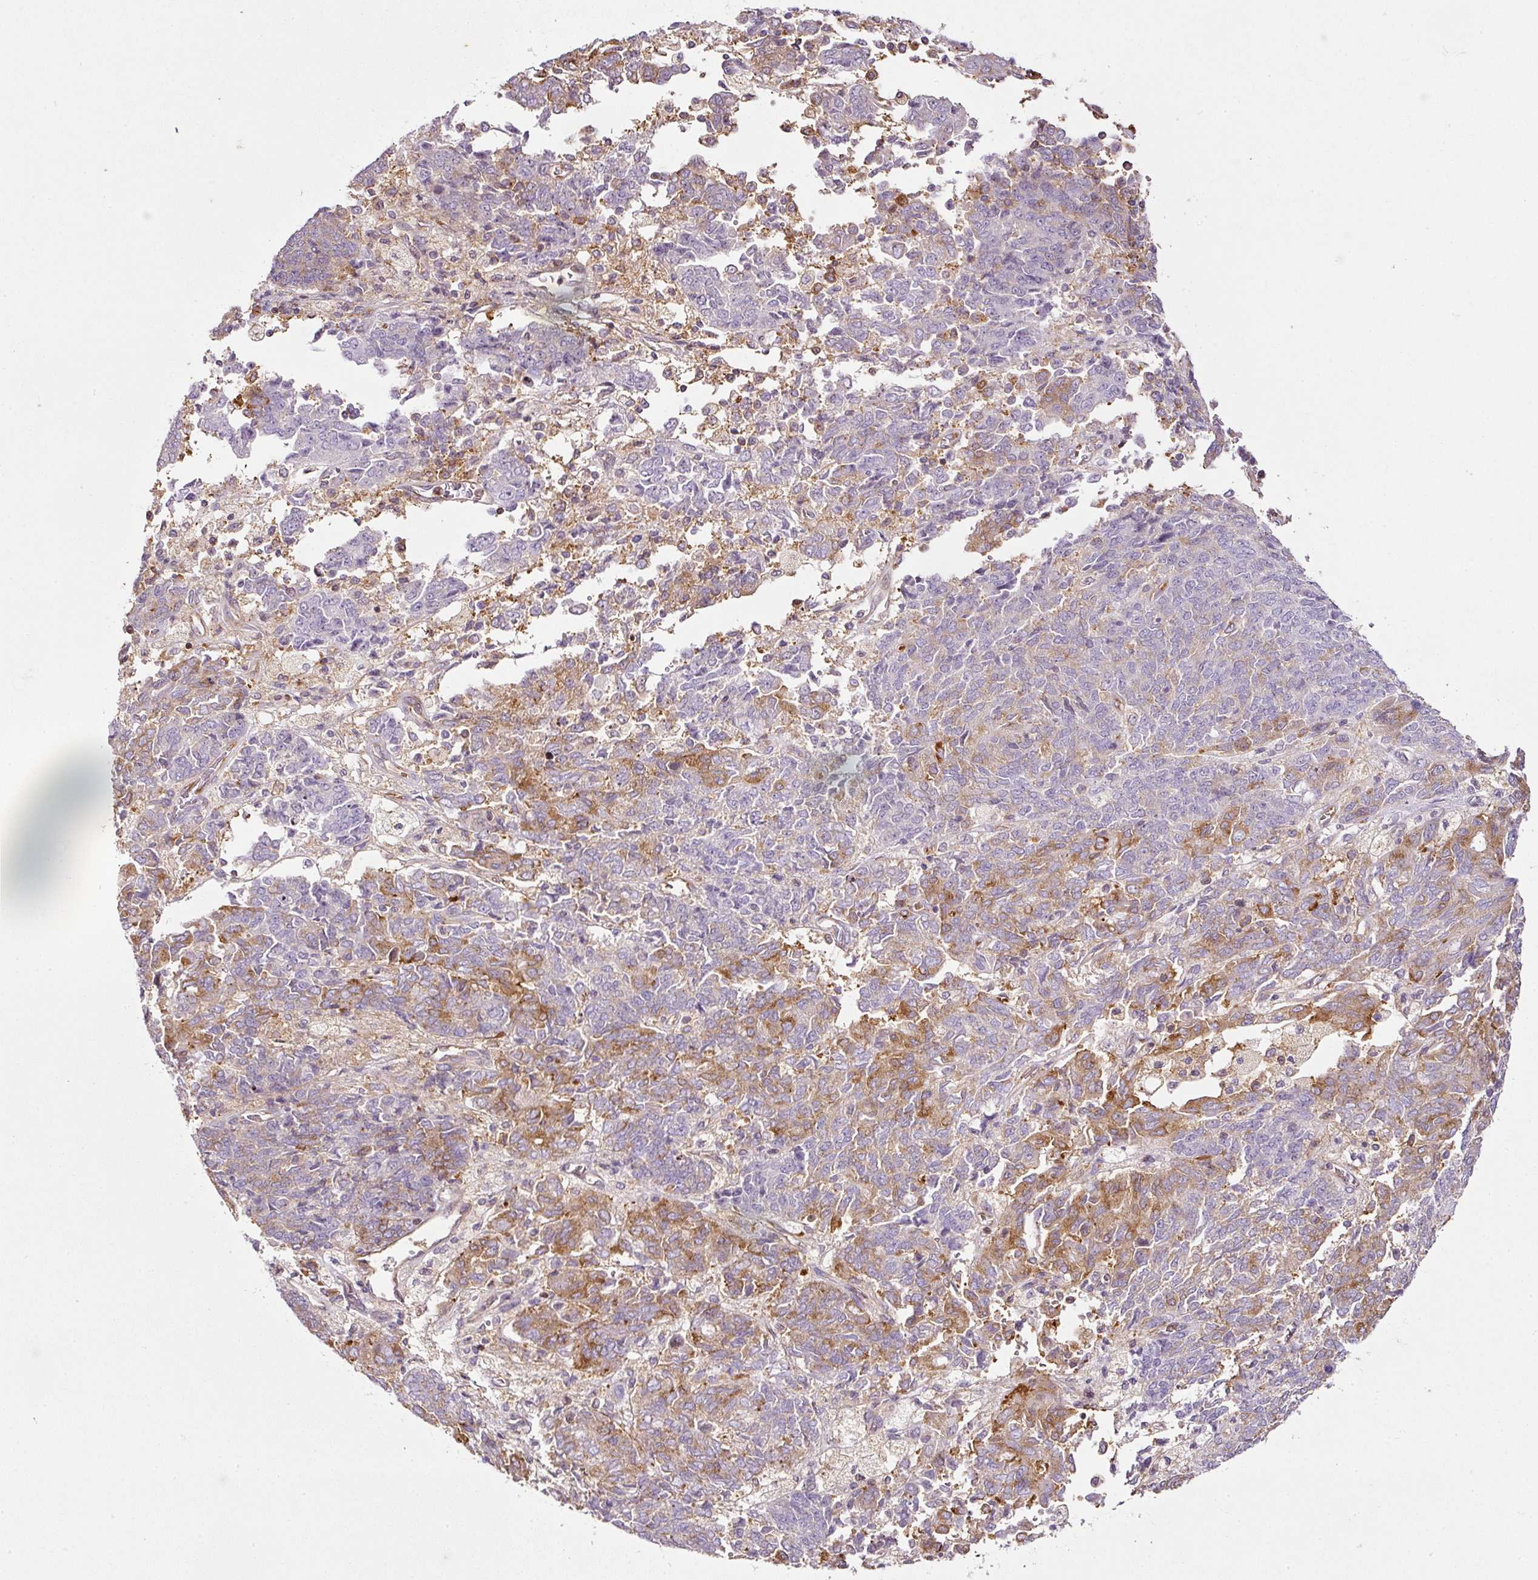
{"staining": {"intensity": "moderate", "quantity": "<25%", "location": "cytoplasmic/membranous"}, "tissue": "endometrial cancer", "cell_type": "Tumor cells", "image_type": "cancer", "snomed": [{"axis": "morphology", "description": "Adenocarcinoma, NOS"}, {"axis": "topography", "description": "Endometrium"}], "caption": "Protein expression analysis of endometrial cancer exhibits moderate cytoplasmic/membranous staining in approximately <25% of tumor cells. Nuclei are stained in blue.", "gene": "SCNM1", "patient": {"sex": "female", "age": 80}}